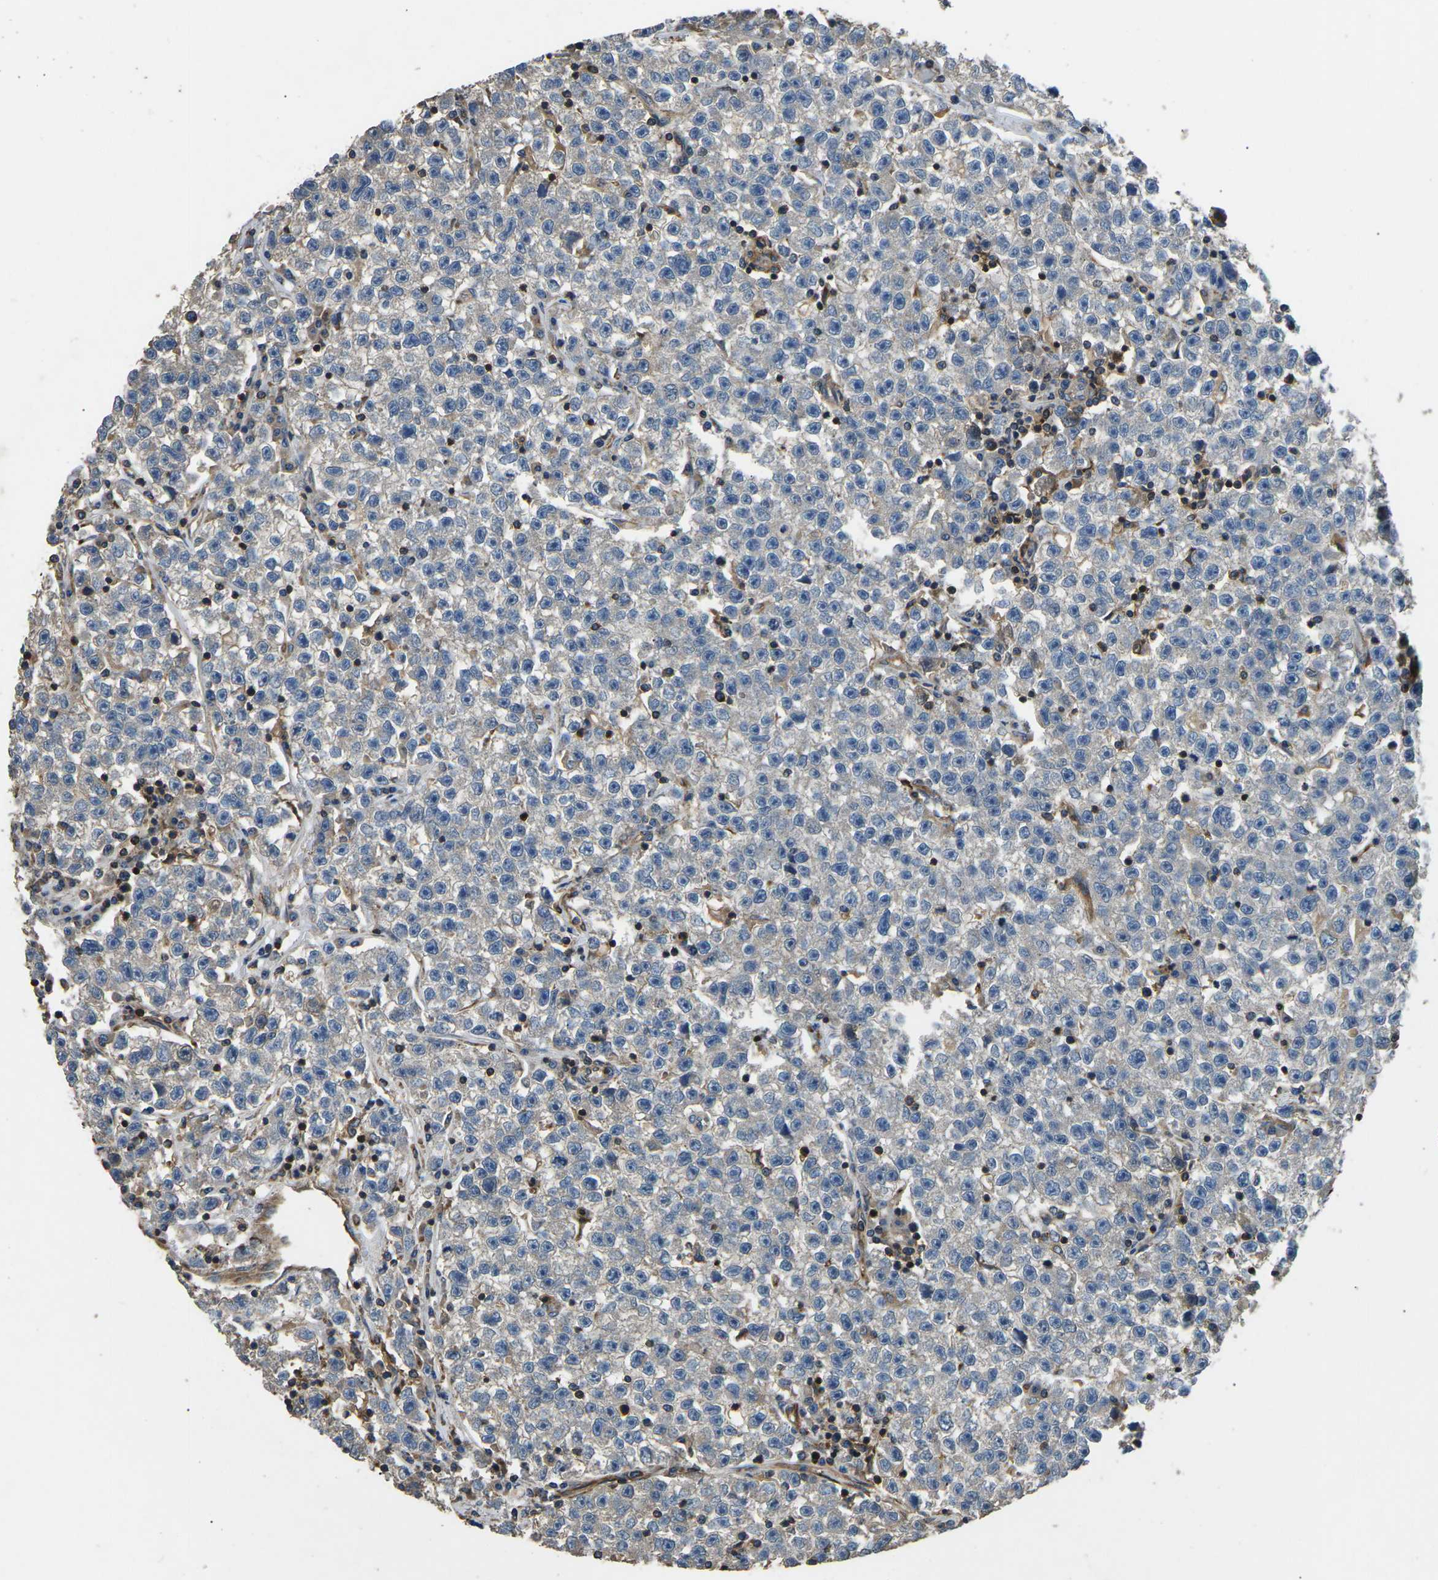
{"staining": {"intensity": "negative", "quantity": "none", "location": "none"}, "tissue": "testis cancer", "cell_type": "Tumor cells", "image_type": "cancer", "snomed": [{"axis": "morphology", "description": "Seminoma, NOS"}, {"axis": "topography", "description": "Testis"}], "caption": "There is no significant staining in tumor cells of testis cancer.", "gene": "KCNJ15", "patient": {"sex": "male", "age": 22}}